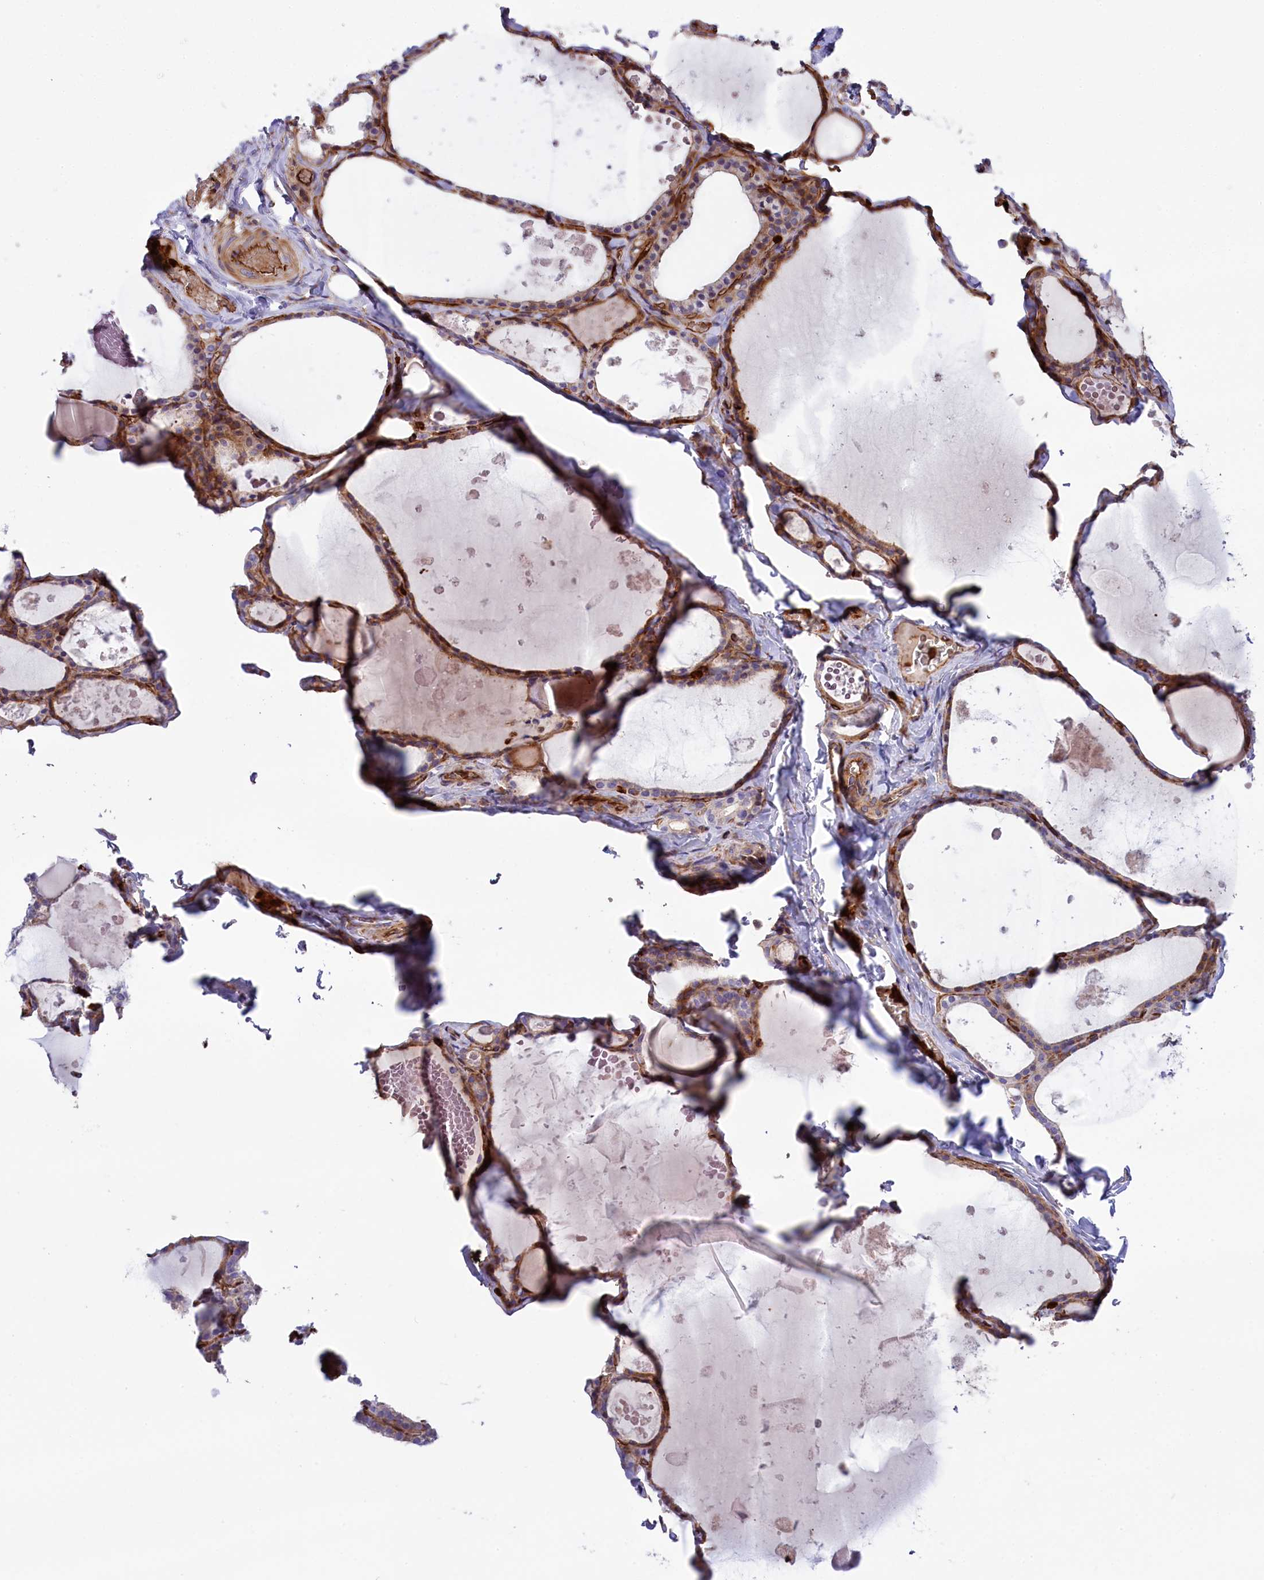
{"staining": {"intensity": "moderate", "quantity": "25%-75%", "location": "cytoplasmic/membranous"}, "tissue": "thyroid gland", "cell_type": "Glandular cells", "image_type": "normal", "snomed": [{"axis": "morphology", "description": "Normal tissue, NOS"}, {"axis": "topography", "description": "Thyroid gland"}], "caption": "Glandular cells show moderate cytoplasmic/membranous staining in about 25%-75% of cells in benign thyroid gland.", "gene": "CD99L2", "patient": {"sex": "male", "age": 56}}